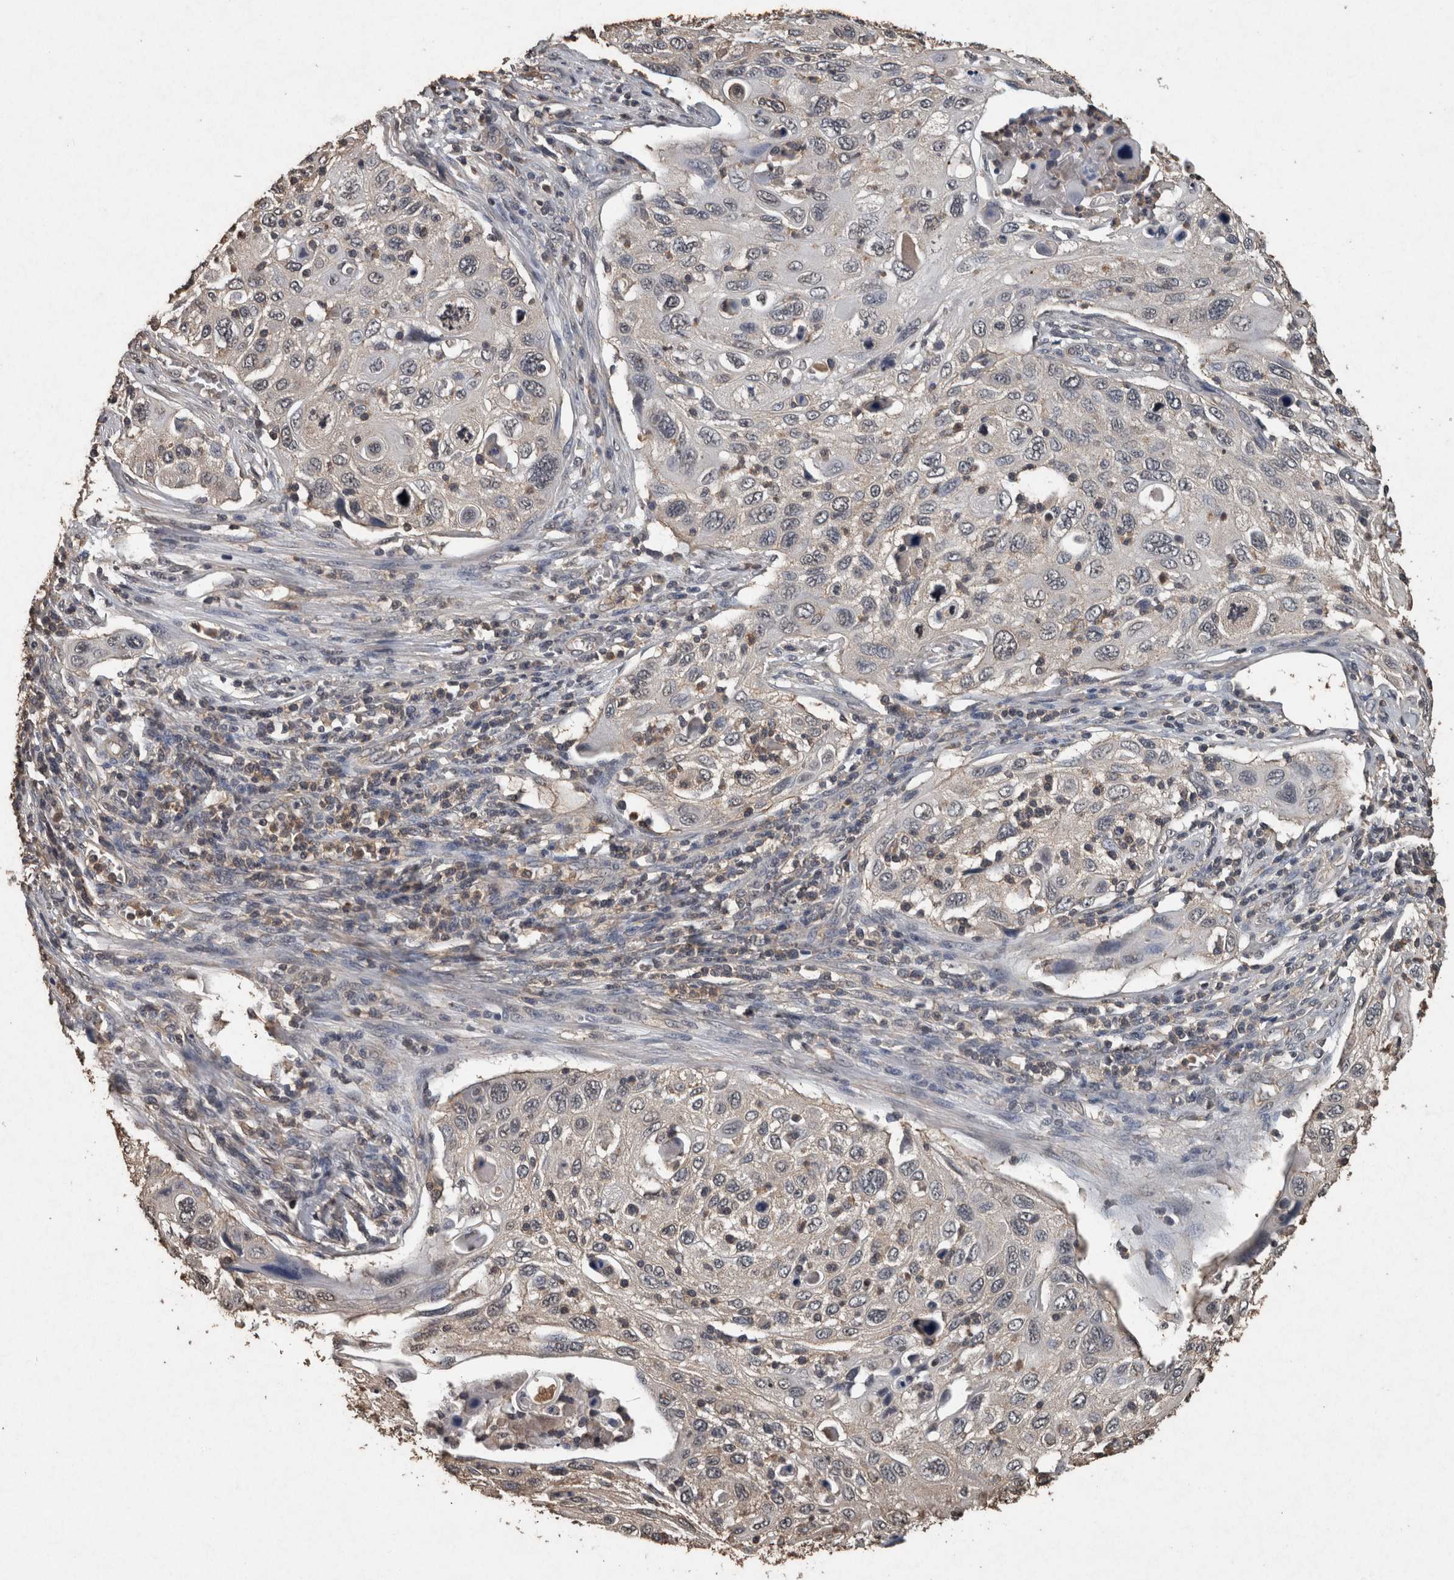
{"staining": {"intensity": "negative", "quantity": "none", "location": "none"}, "tissue": "cervical cancer", "cell_type": "Tumor cells", "image_type": "cancer", "snomed": [{"axis": "morphology", "description": "Squamous cell carcinoma, NOS"}, {"axis": "topography", "description": "Cervix"}], "caption": "An IHC image of cervical cancer is shown. There is no staining in tumor cells of cervical cancer.", "gene": "FGFRL1", "patient": {"sex": "female", "age": 70}}